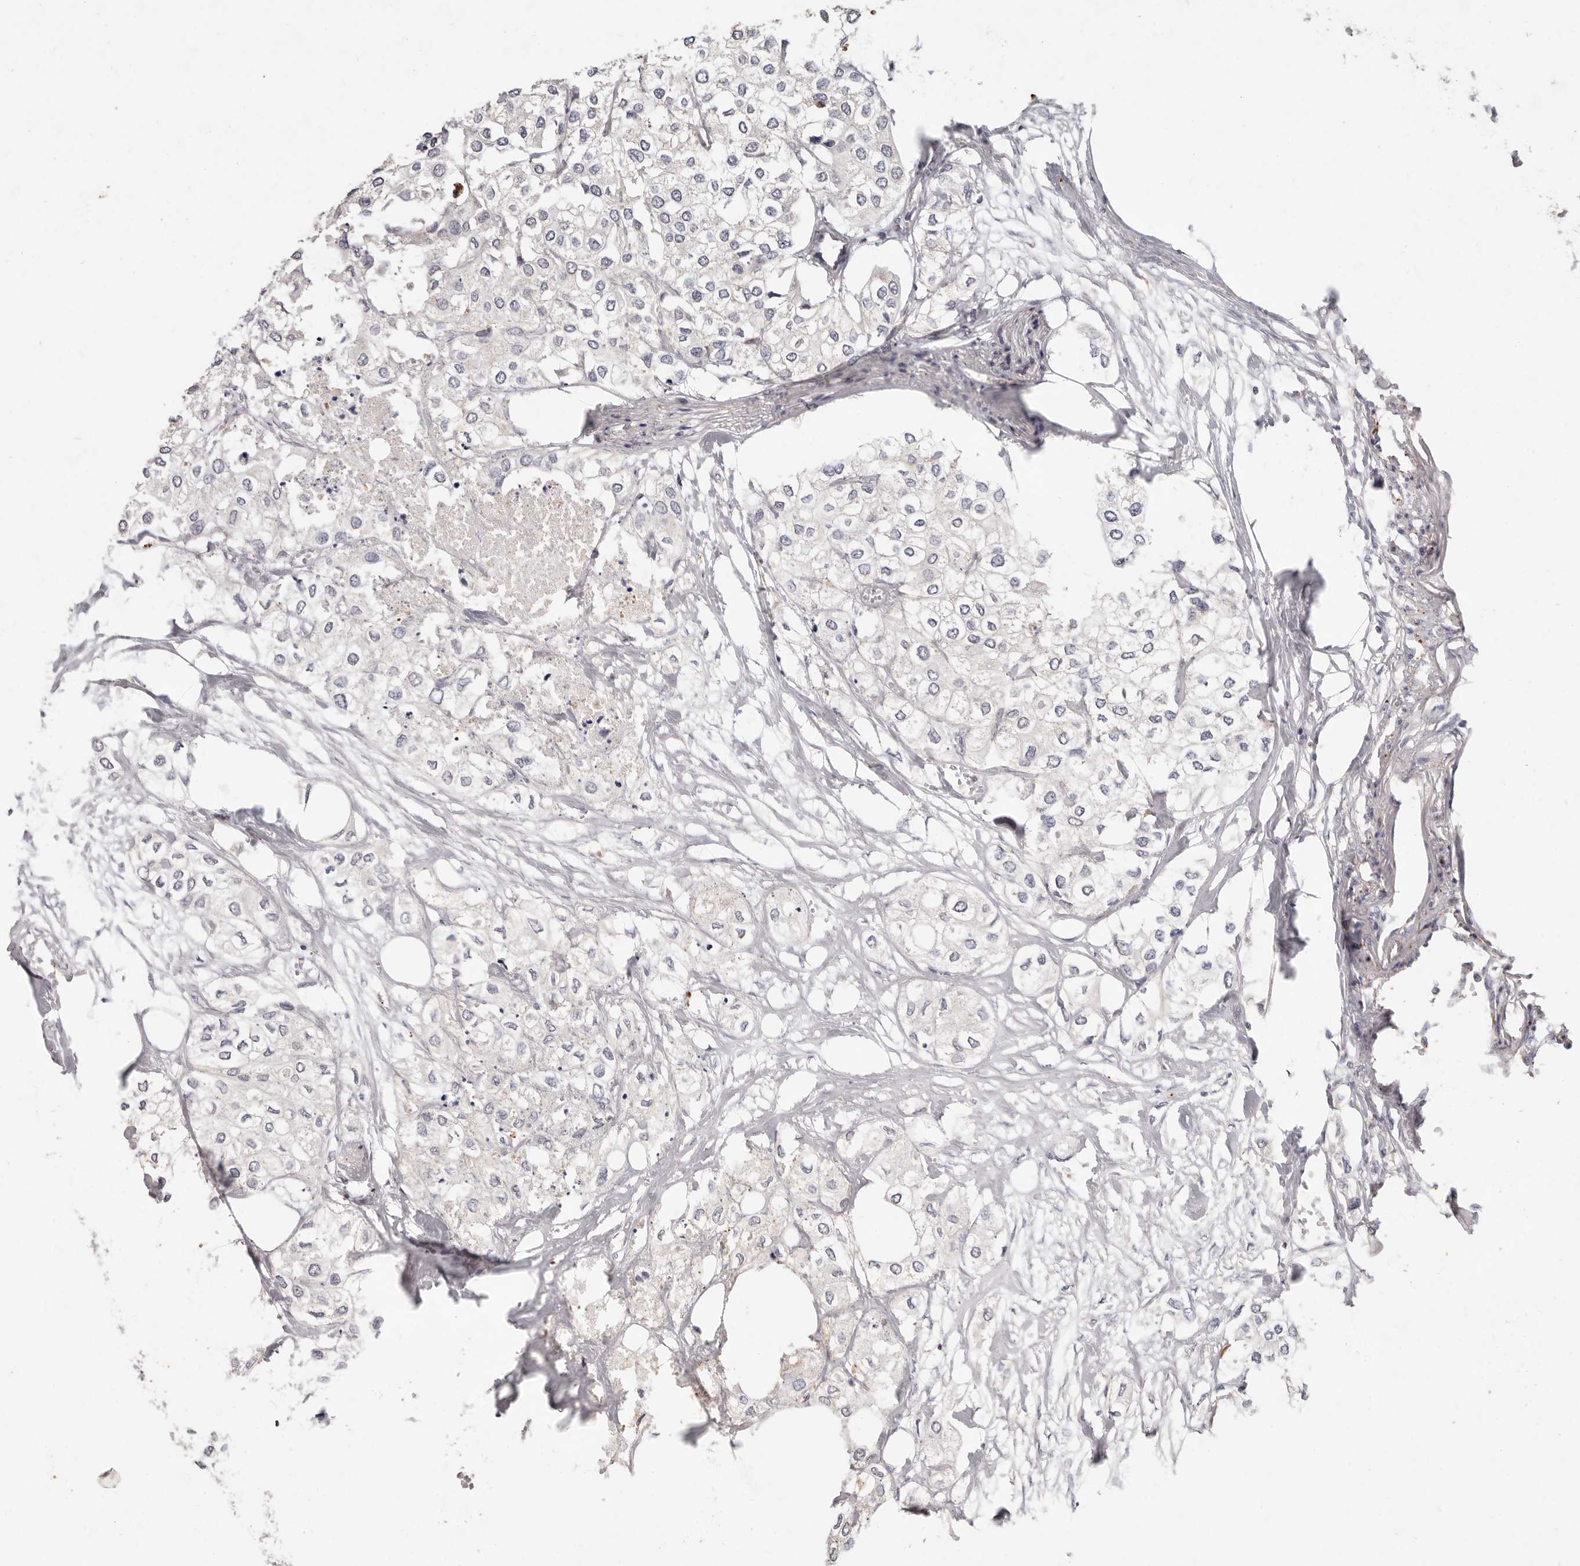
{"staining": {"intensity": "negative", "quantity": "none", "location": "none"}, "tissue": "urothelial cancer", "cell_type": "Tumor cells", "image_type": "cancer", "snomed": [{"axis": "morphology", "description": "Urothelial carcinoma, High grade"}, {"axis": "topography", "description": "Urinary bladder"}], "caption": "Immunohistochemical staining of urothelial cancer shows no significant expression in tumor cells.", "gene": "THBS3", "patient": {"sex": "male", "age": 64}}